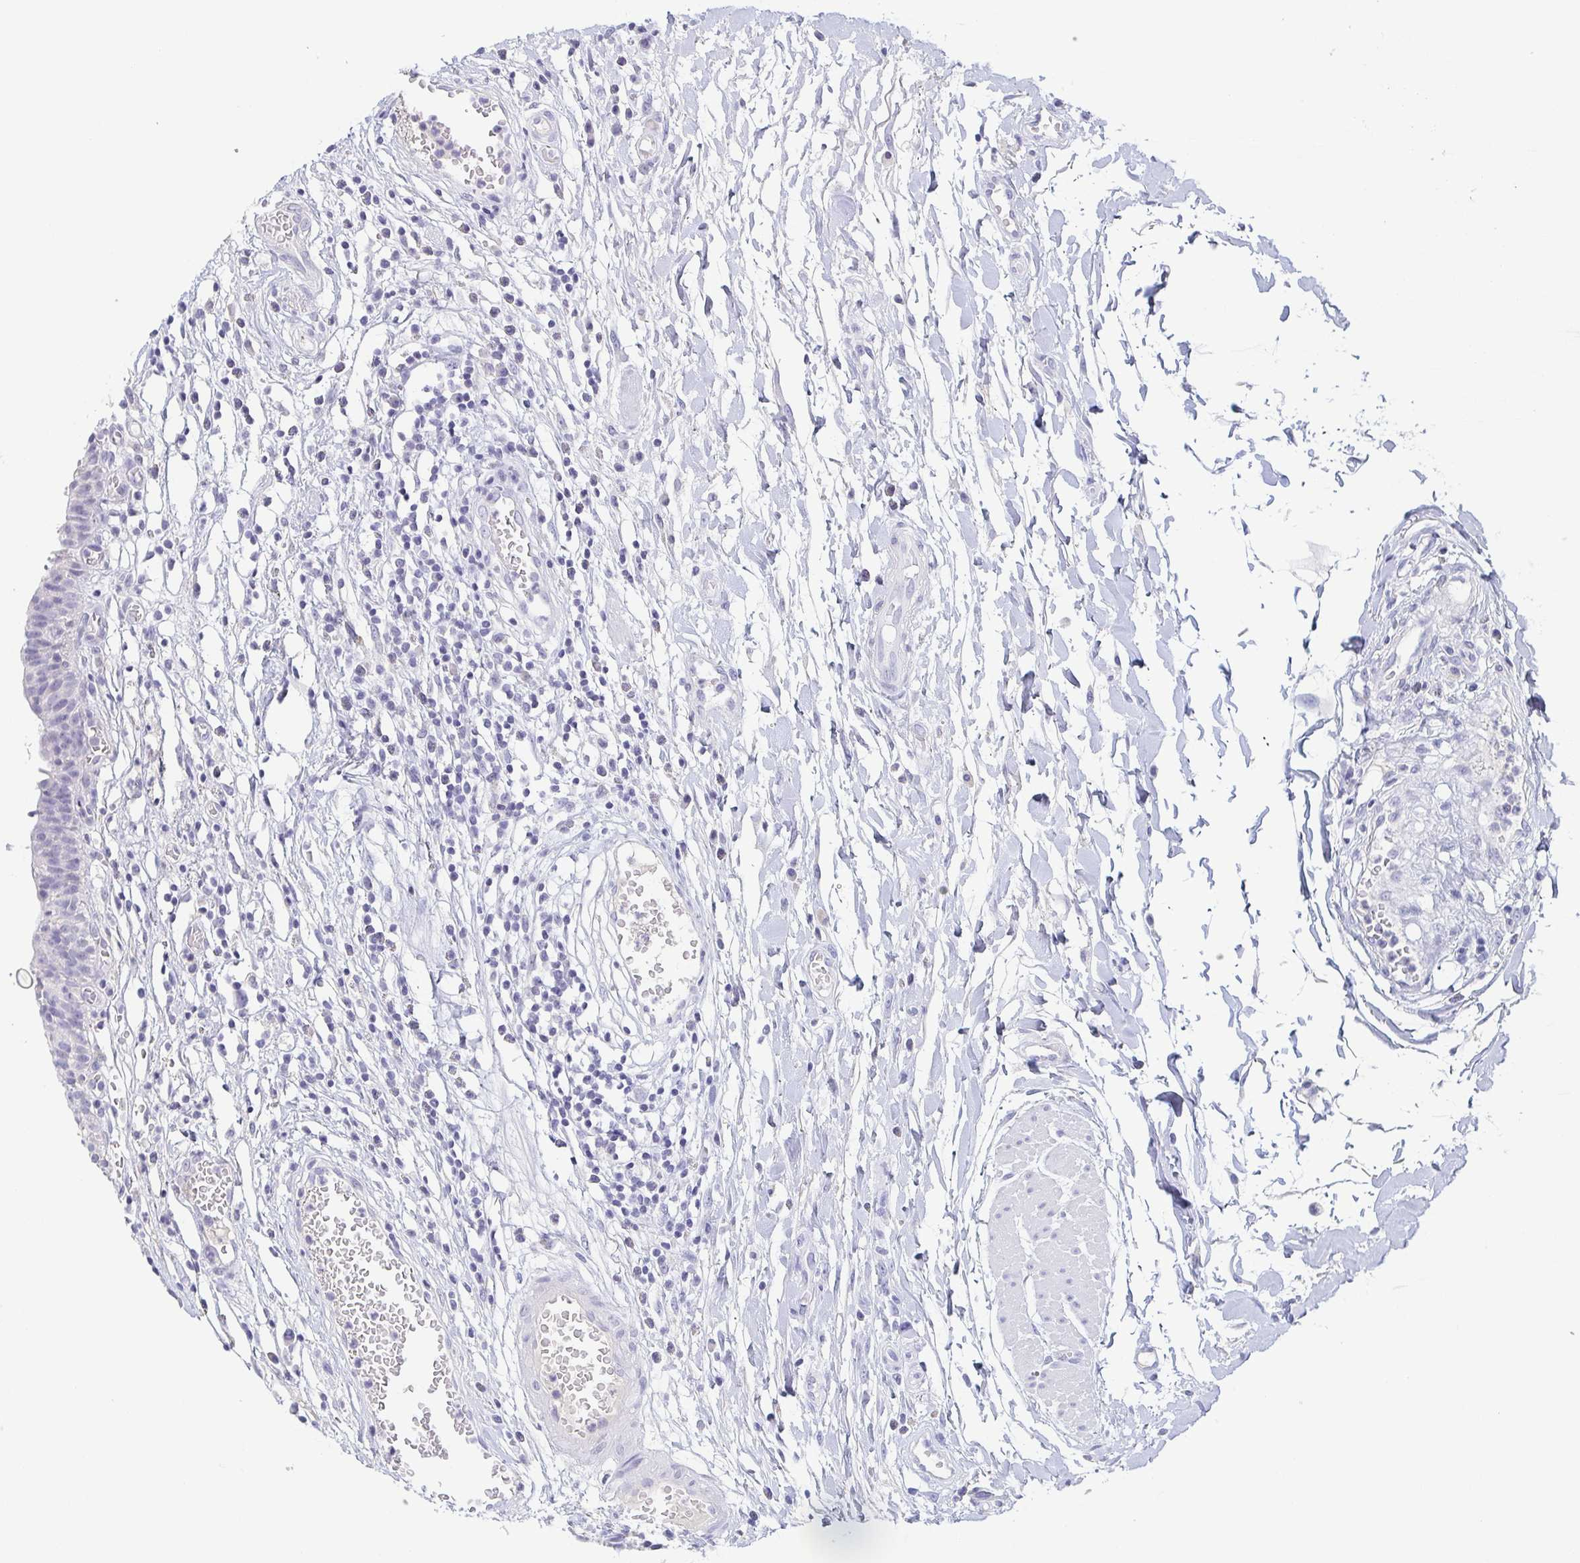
{"staining": {"intensity": "negative", "quantity": "none", "location": "none"}, "tissue": "urinary bladder", "cell_type": "Urothelial cells", "image_type": "normal", "snomed": [{"axis": "morphology", "description": "Normal tissue, NOS"}, {"axis": "topography", "description": "Urinary bladder"}], "caption": "Image shows no significant protein positivity in urothelial cells of benign urinary bladder.", "gene": "ITLN1", "patient": {"sex": "male", "age": 64}}